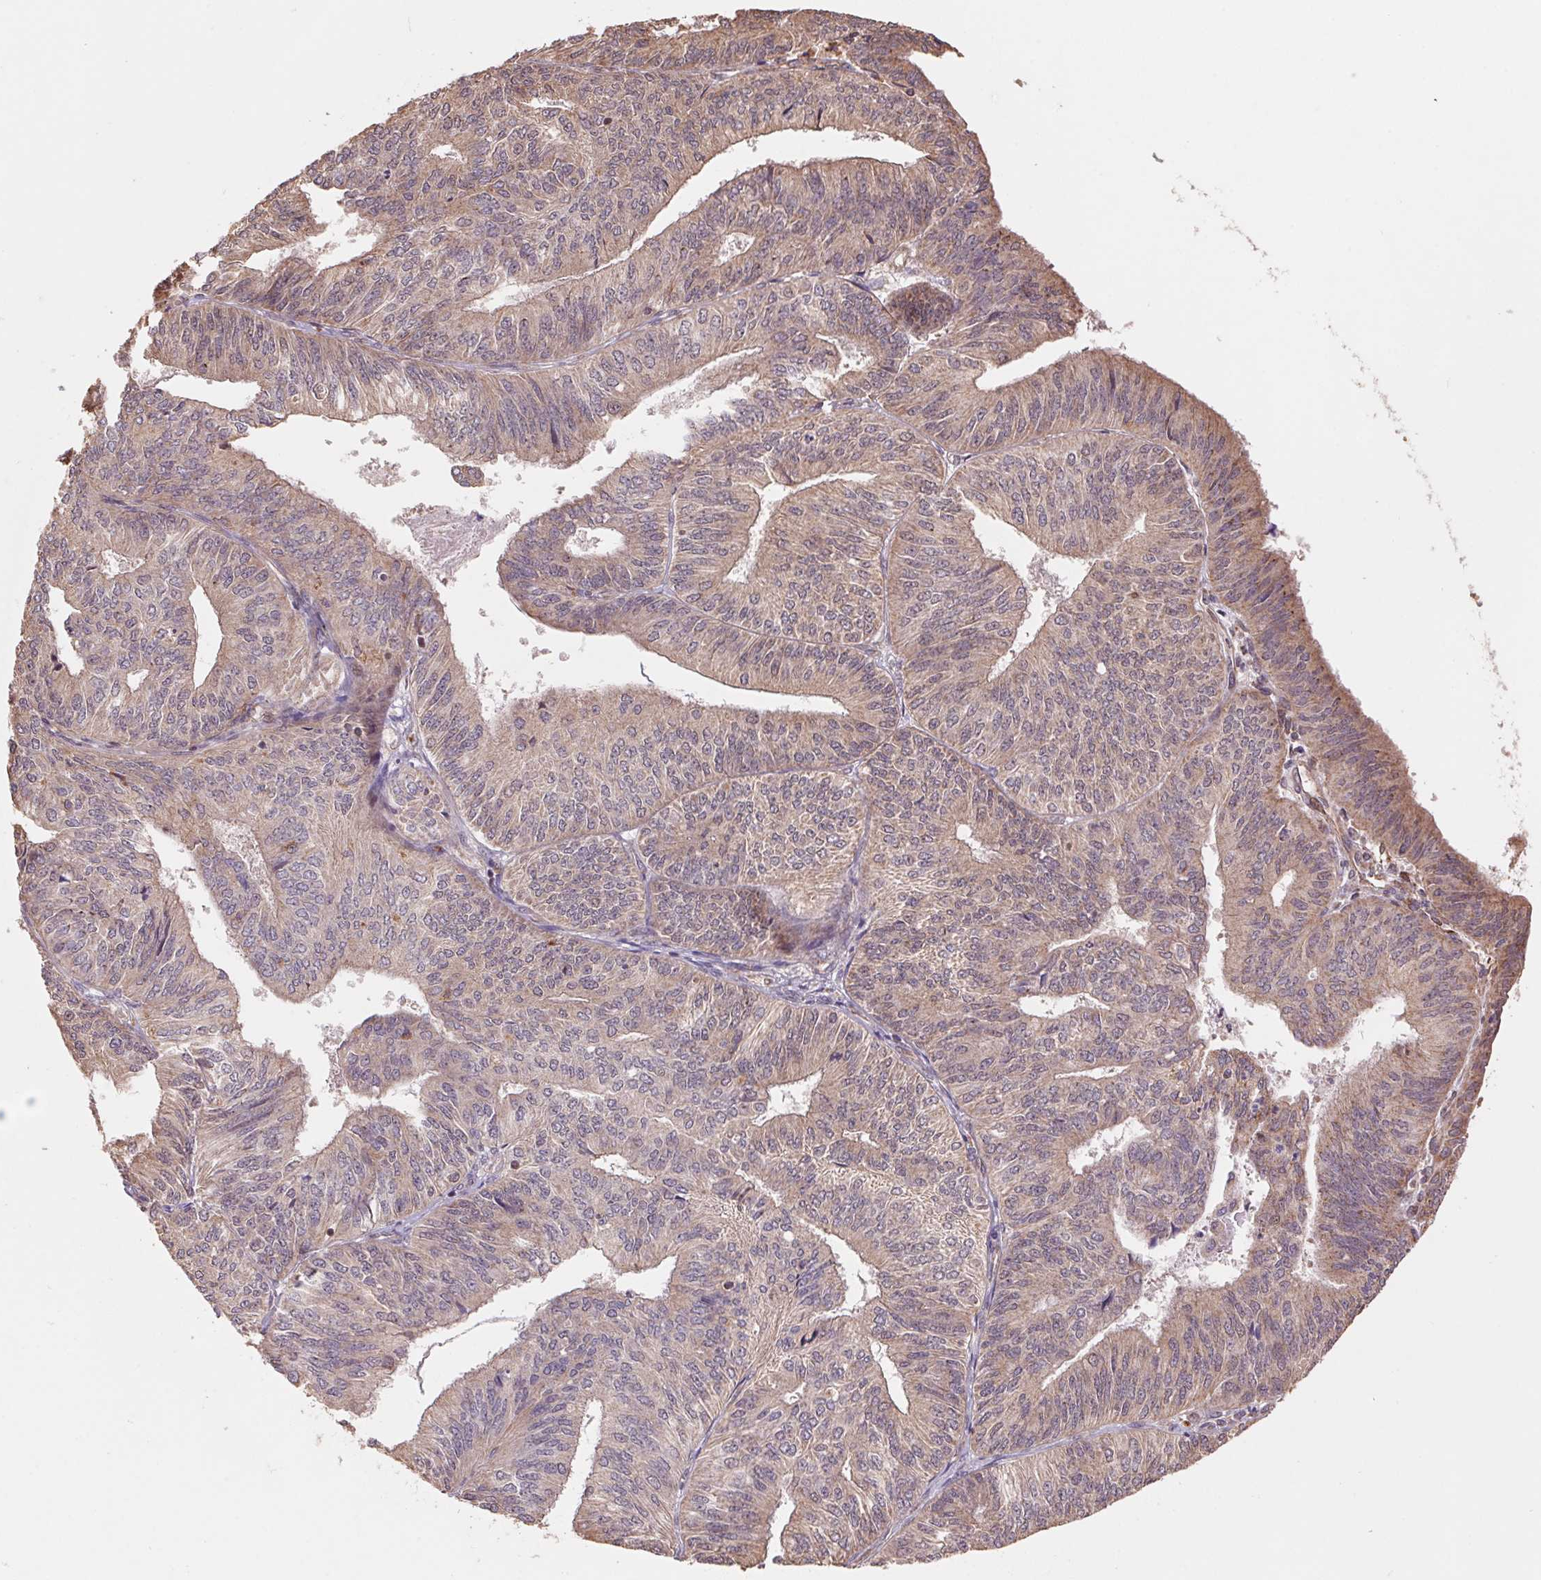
{"staining": {"intensity": "weak", "quantity": "25%-75%", "location": "cytoplasmic/membranous"}, "tissue": "endometrial cancer", "cell_type": "Tumor cells", "image_type": "cancer", "snomed": [{"axis": "morphology", "description": "Adenocarcinoma, NOS"}, {"axis": "topography", "description": "Endometrium"}], "caption": "Weak cytoplasmic/membranous positivity is seen in approximately 25%-75% of tumor cells in endometrial adenocarcinoma.", "gene": "PDHA1", "patient": {"sex": "female", "age": 58}}